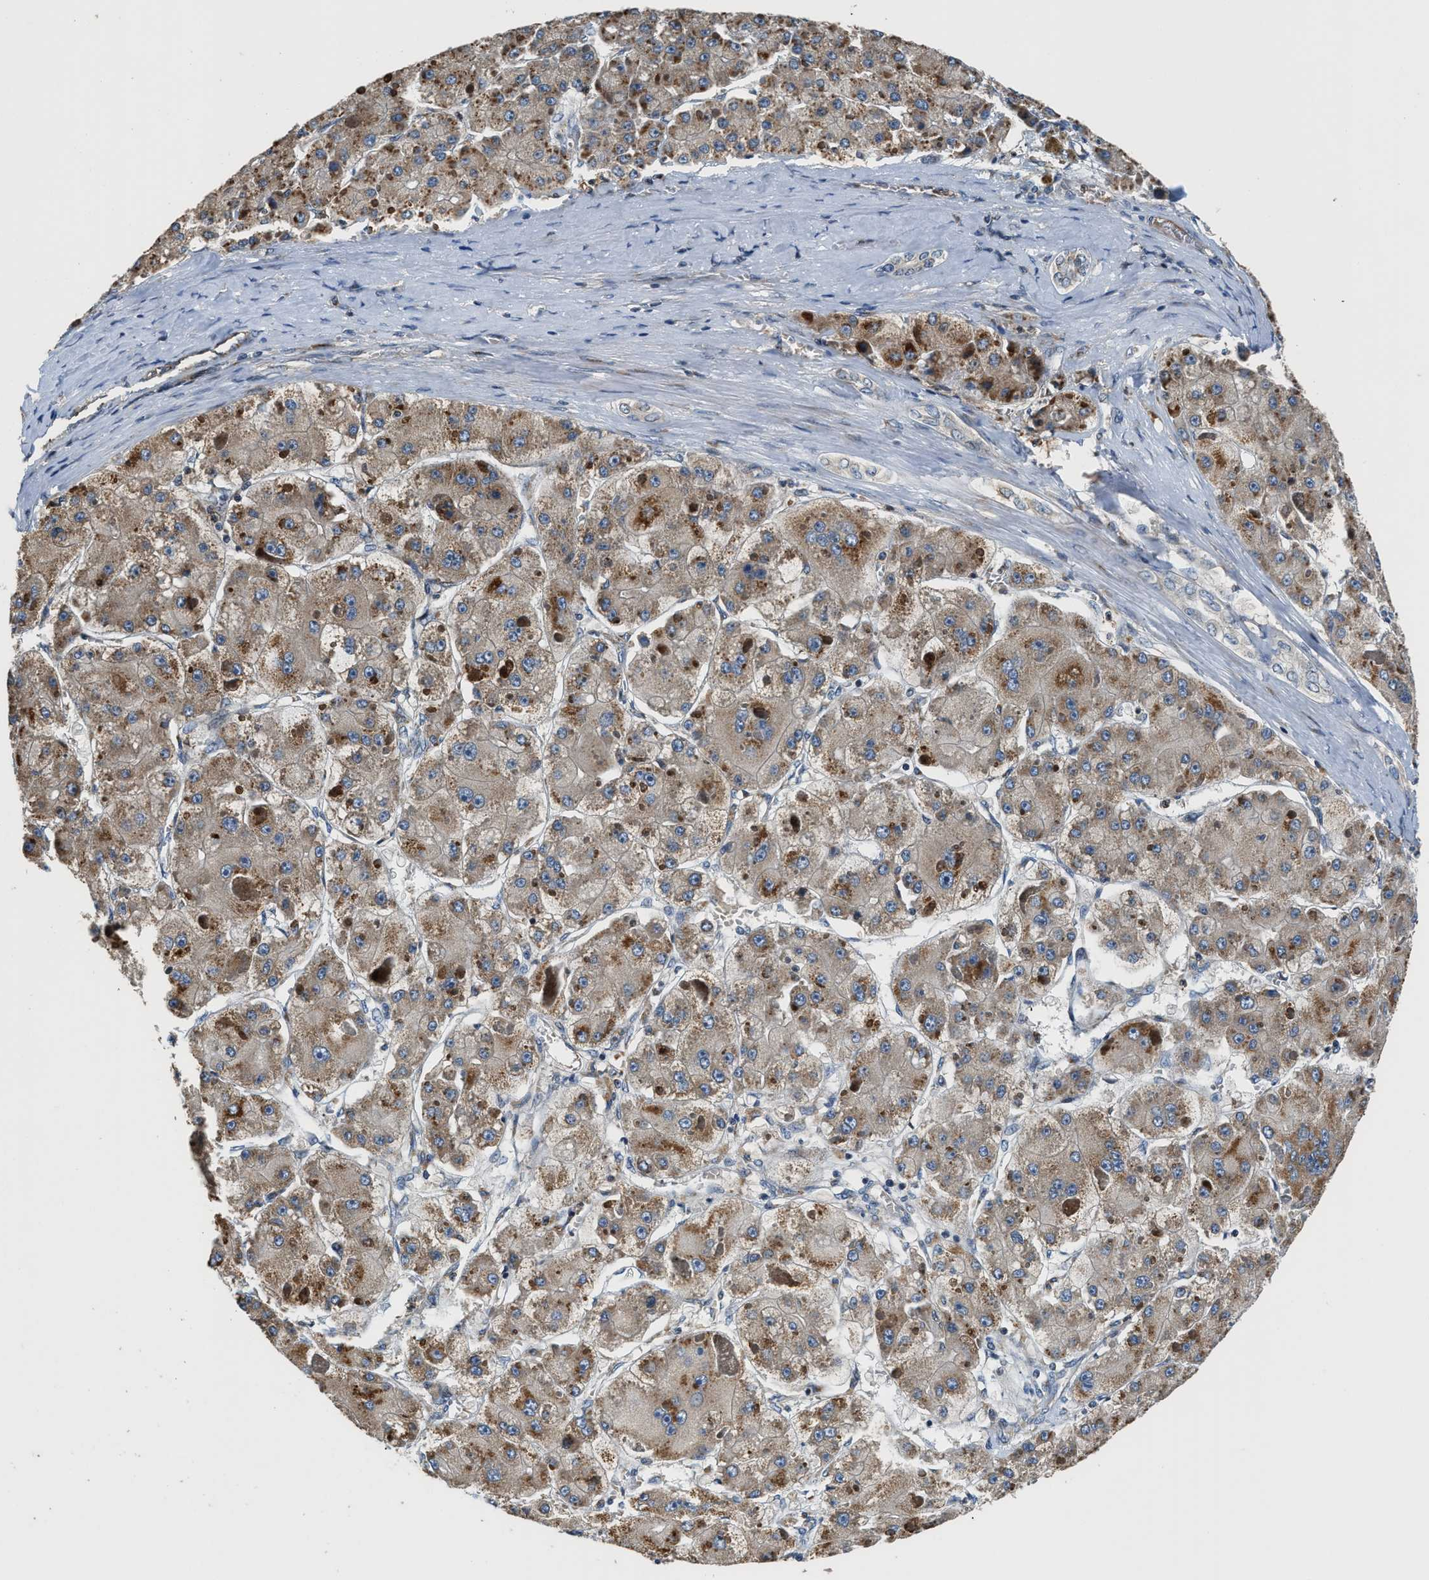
{"staining": {"intensity": "moderate", "quantity": ">75%", "location": "cytoplasmic/membranous"}, "tissue": "liver cancer", "cell_type": "Tumor cells", "image_type": "cancer", "snomed": [{"axis": "morphology", "description": "Carcinoma, Hepatocellular, NOS"}, {"axis": "topography", "description": "Liver"}], "caption": "Human liver cancer stained with a brown dye demonstrates moderate cytoplasmic/membranous positive staining in about >75% of tumor cells.", "gene": "FUT8", "patient": {"sex": "female", "age": 73}}